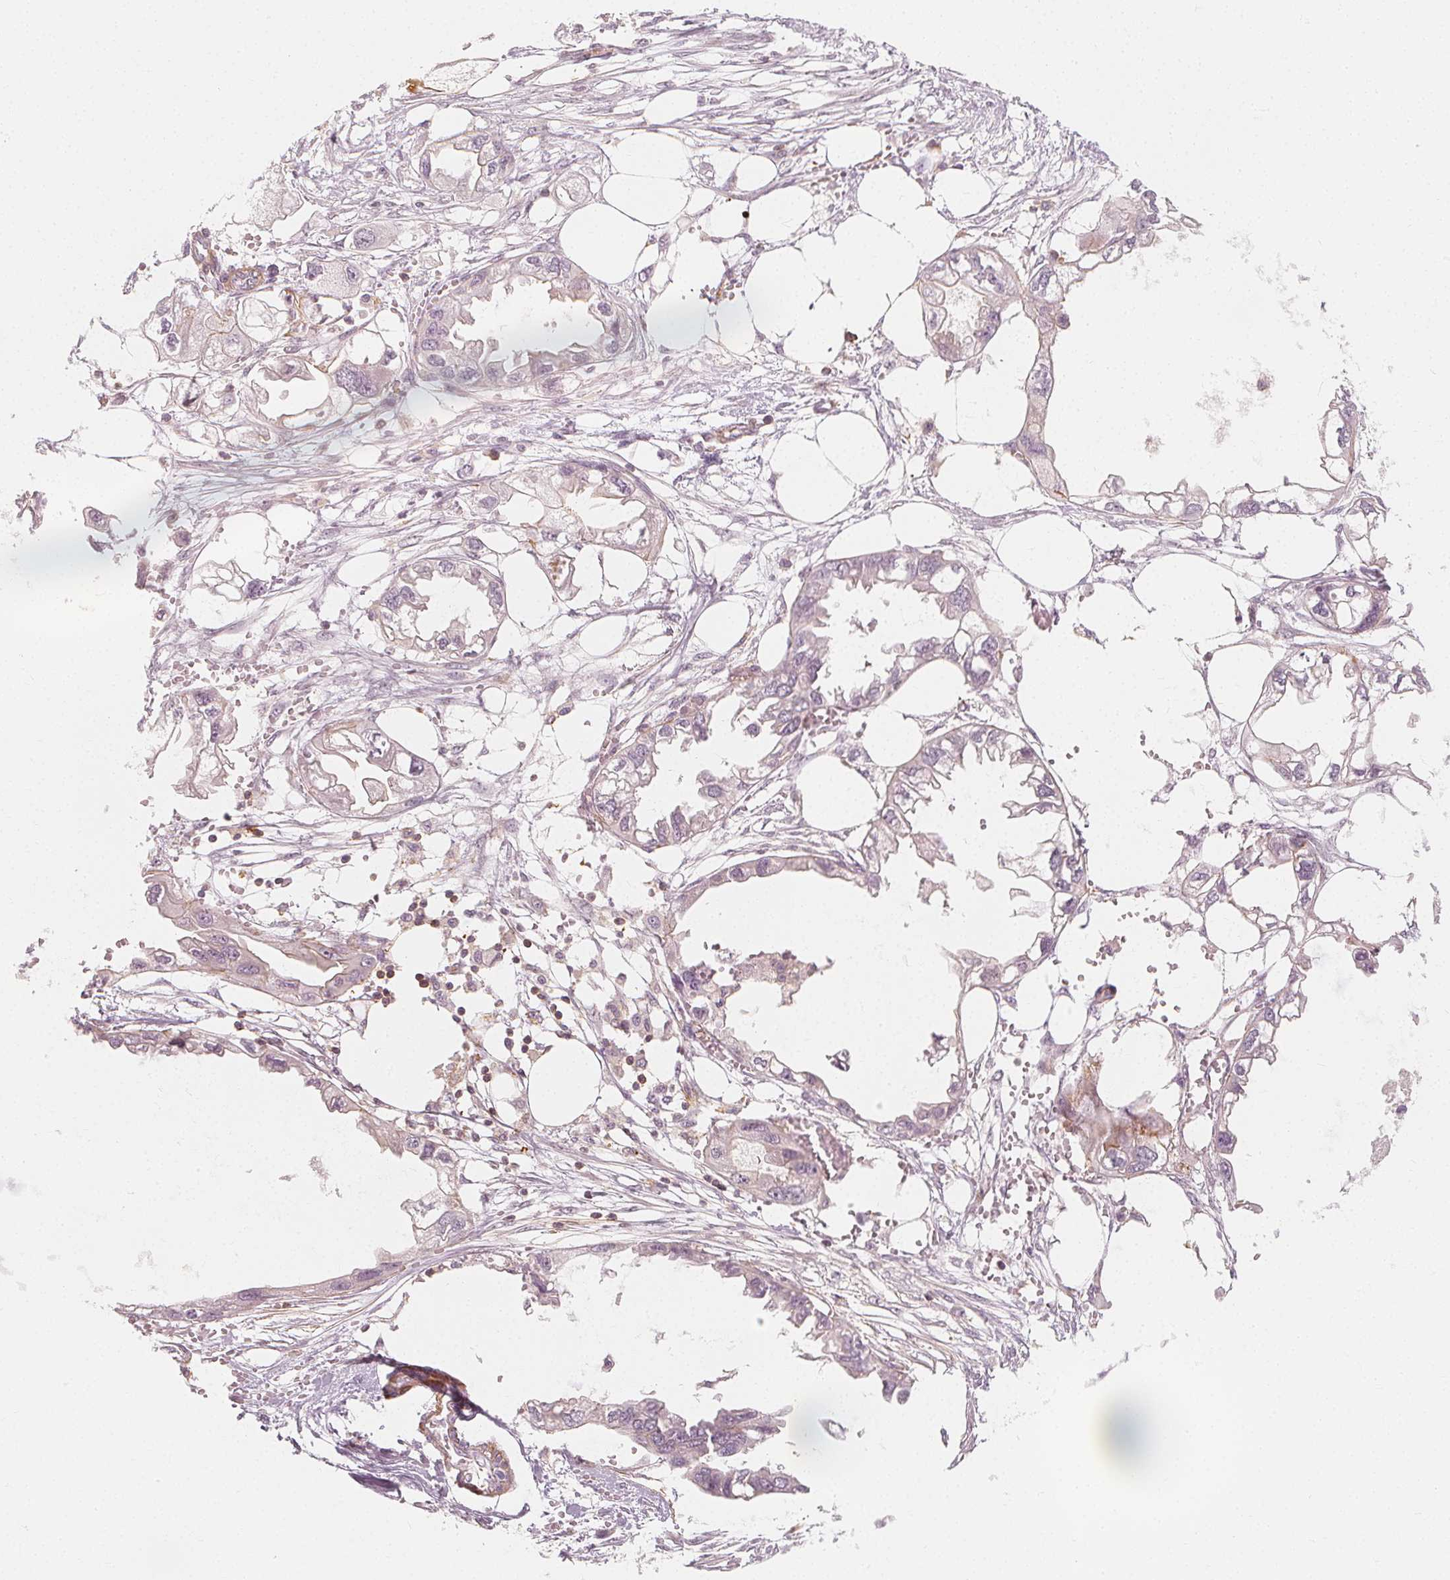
{"staining": {"intensity": "negative", "quantity": "none", "location": "none"}, "tissue": "endometrial cancer", "cell_type": "Tumor cells", "image_type": "cancer", "snomed": [{"axis": "morphology", "description": "Adenocarcinoma, NOS"}, {"axis": "morphology", "description": "Adenocarcinoma, metastatic, NOS"}, {"axis": "topography", "description": "Adipose tissue"}, {"axis": "topography", "description": "Endometrium"}], "caption": "Immunohistochemistry of endometrial metastatic adenocarcinoma displays no expression in tumor cells.", "gene": "ARHGAP26", "patient": {"sex": "female", "age": 67}}